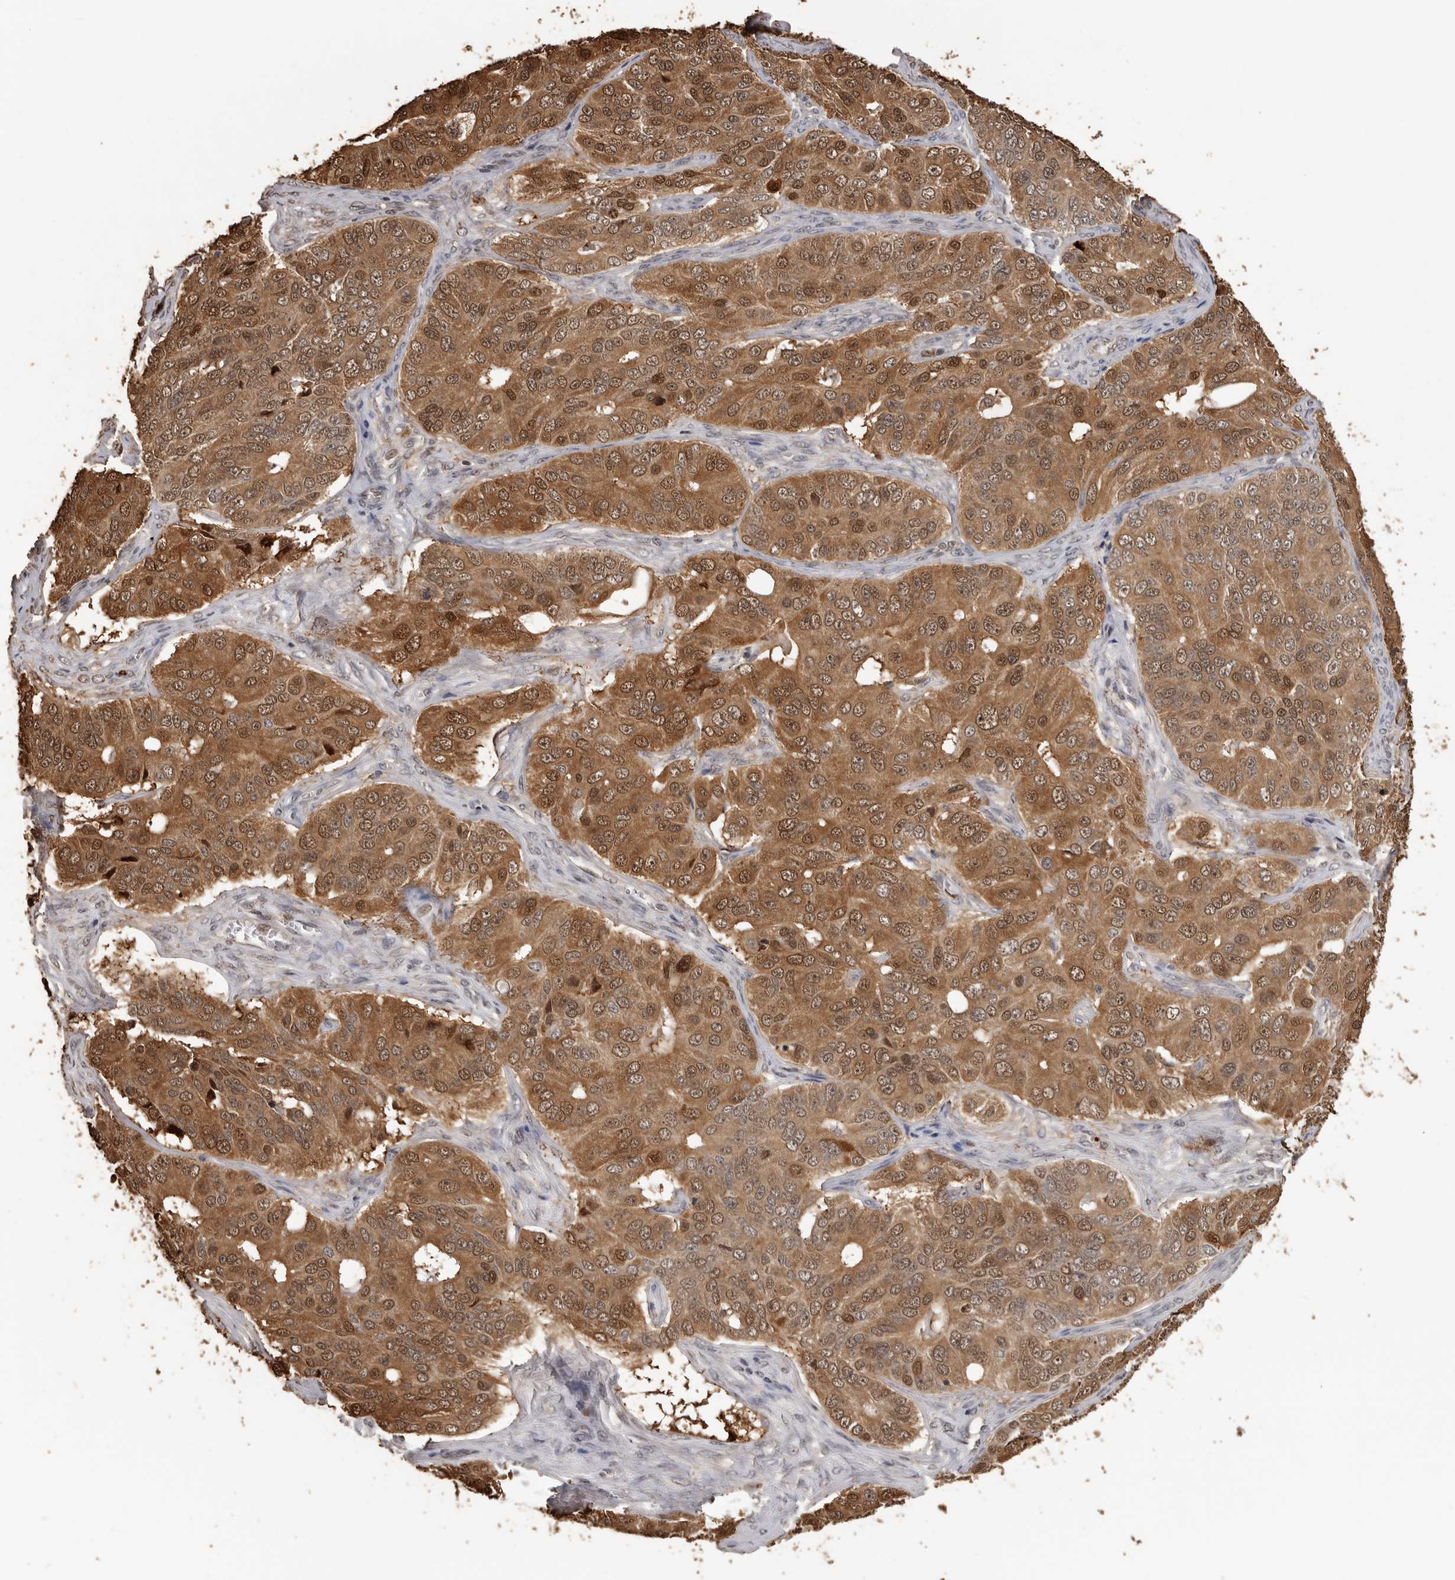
{"staining": {"intensity": "moderate", "quantity": ">75%", "location": "cytoplasmic/membranous,nuclear"}, "tissue": "ovarian cancer", "cell_type": "Tumor cells", "image_type": "cancer", "snomed": [{"axis": "morphology", "description": "Carcinoma, endometroid"}, {"axis": "topography", "description": "Ovary"}], "caption": "DAB immunohistochemical staining of human ovarian endometroid carcinoma reveals moderate cytoplasmic/membranous and nuclear protein positivity in approximately >75% of tumor cells. Immunohistochemistry stains the protein of interest in brown and the nuclei are stained blue.", "gene": "KIF2B", "patient": {"sex": "female", "age": 51}}